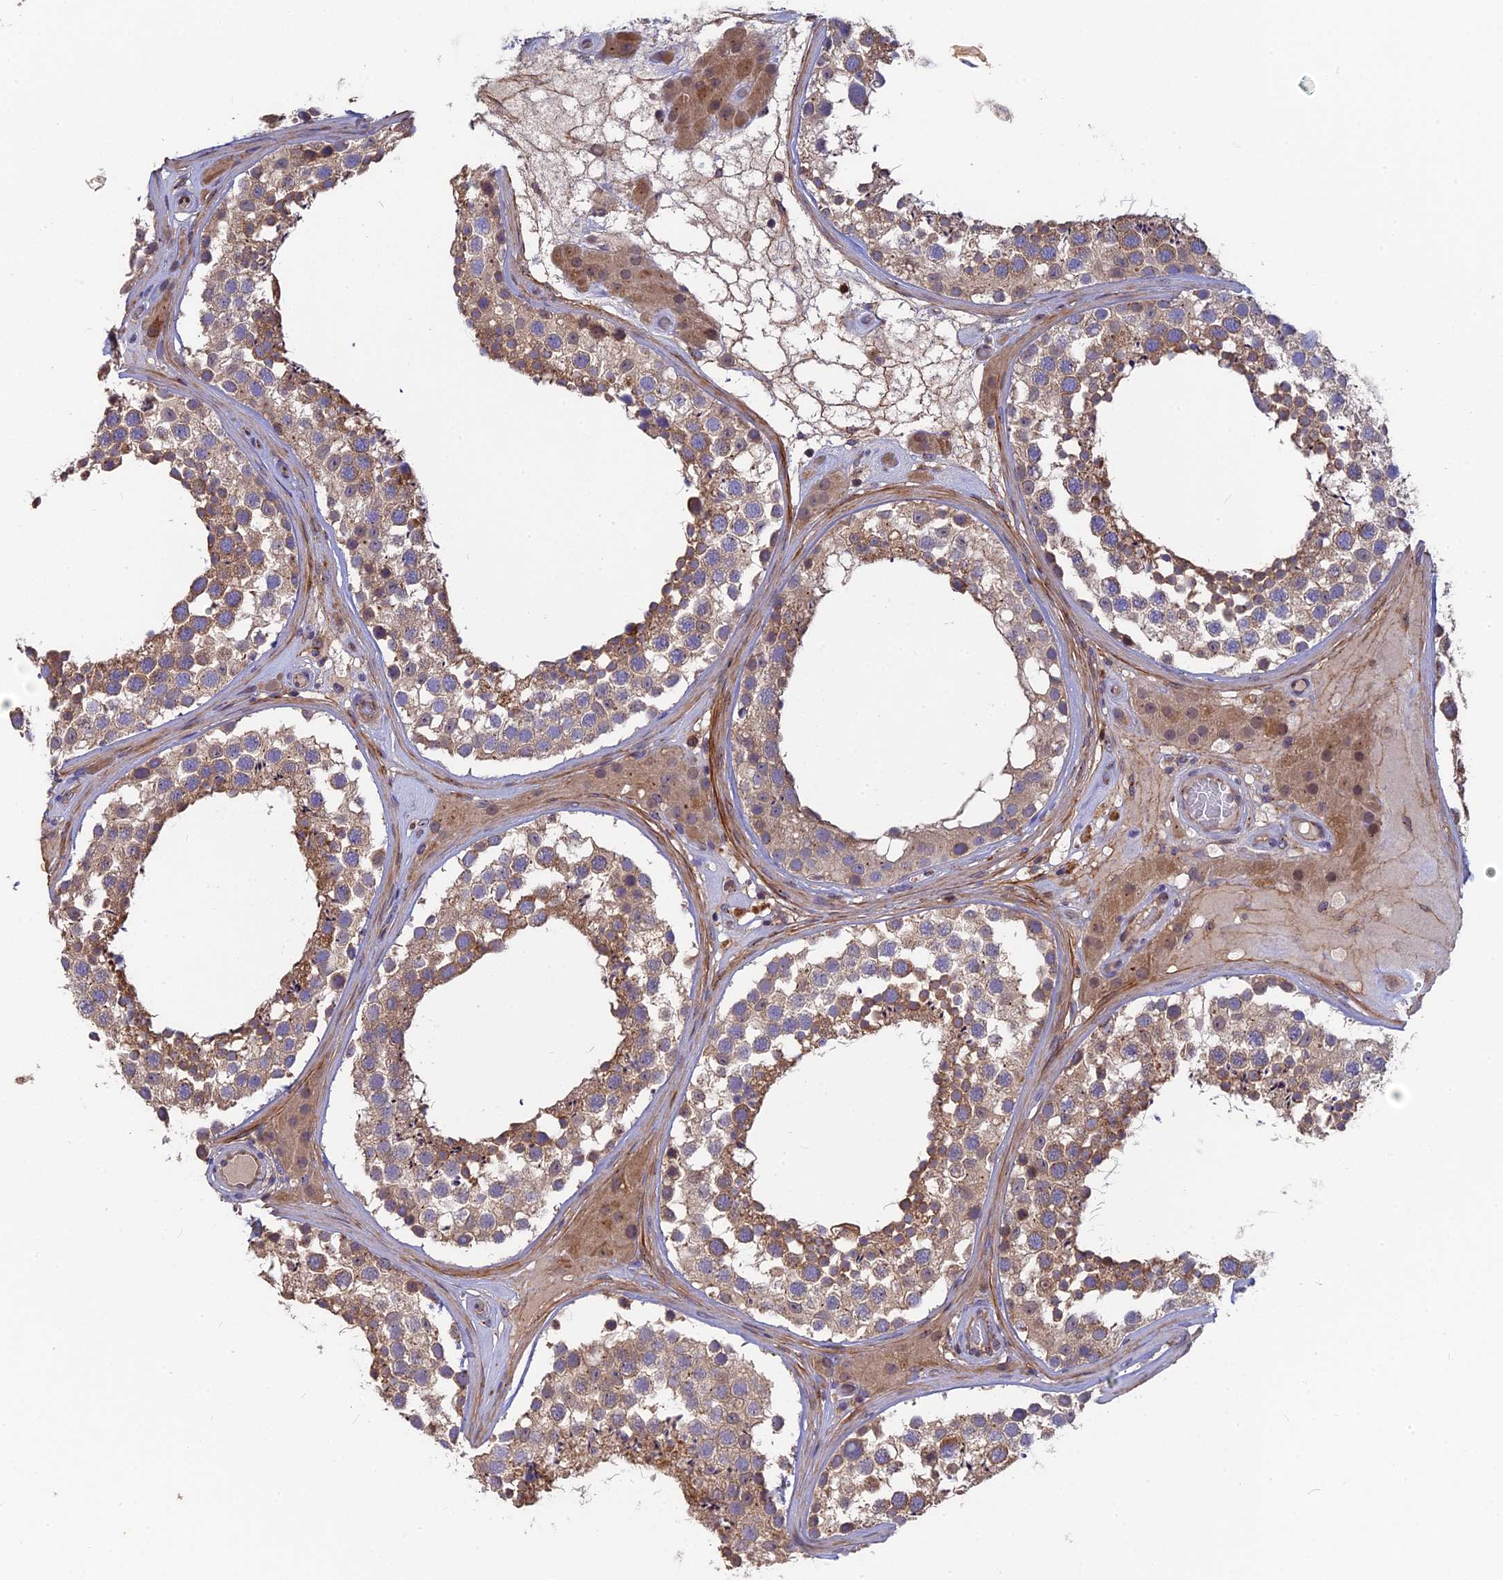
{"staining": {"intensity": "moderate", "quantity": ">75%", "location": "cytoplasmic/membranous"}, "tissue": "testis", "cell_type": "Cells in seminiferous ducts", "image_type": "normal", "snomed": [{"axis": "morphology", "description": "Normal tissue, NOS"}, {"axis": "topography", "description": "Testis"}], "caption": "Cells in seminiferous ducts show medium levels of moderate cytoplasmic/membranous staining in approximately >75% of cells in benign testis.", "gene": "RPIA", "patient": {"sex": "male", "age": 46}}